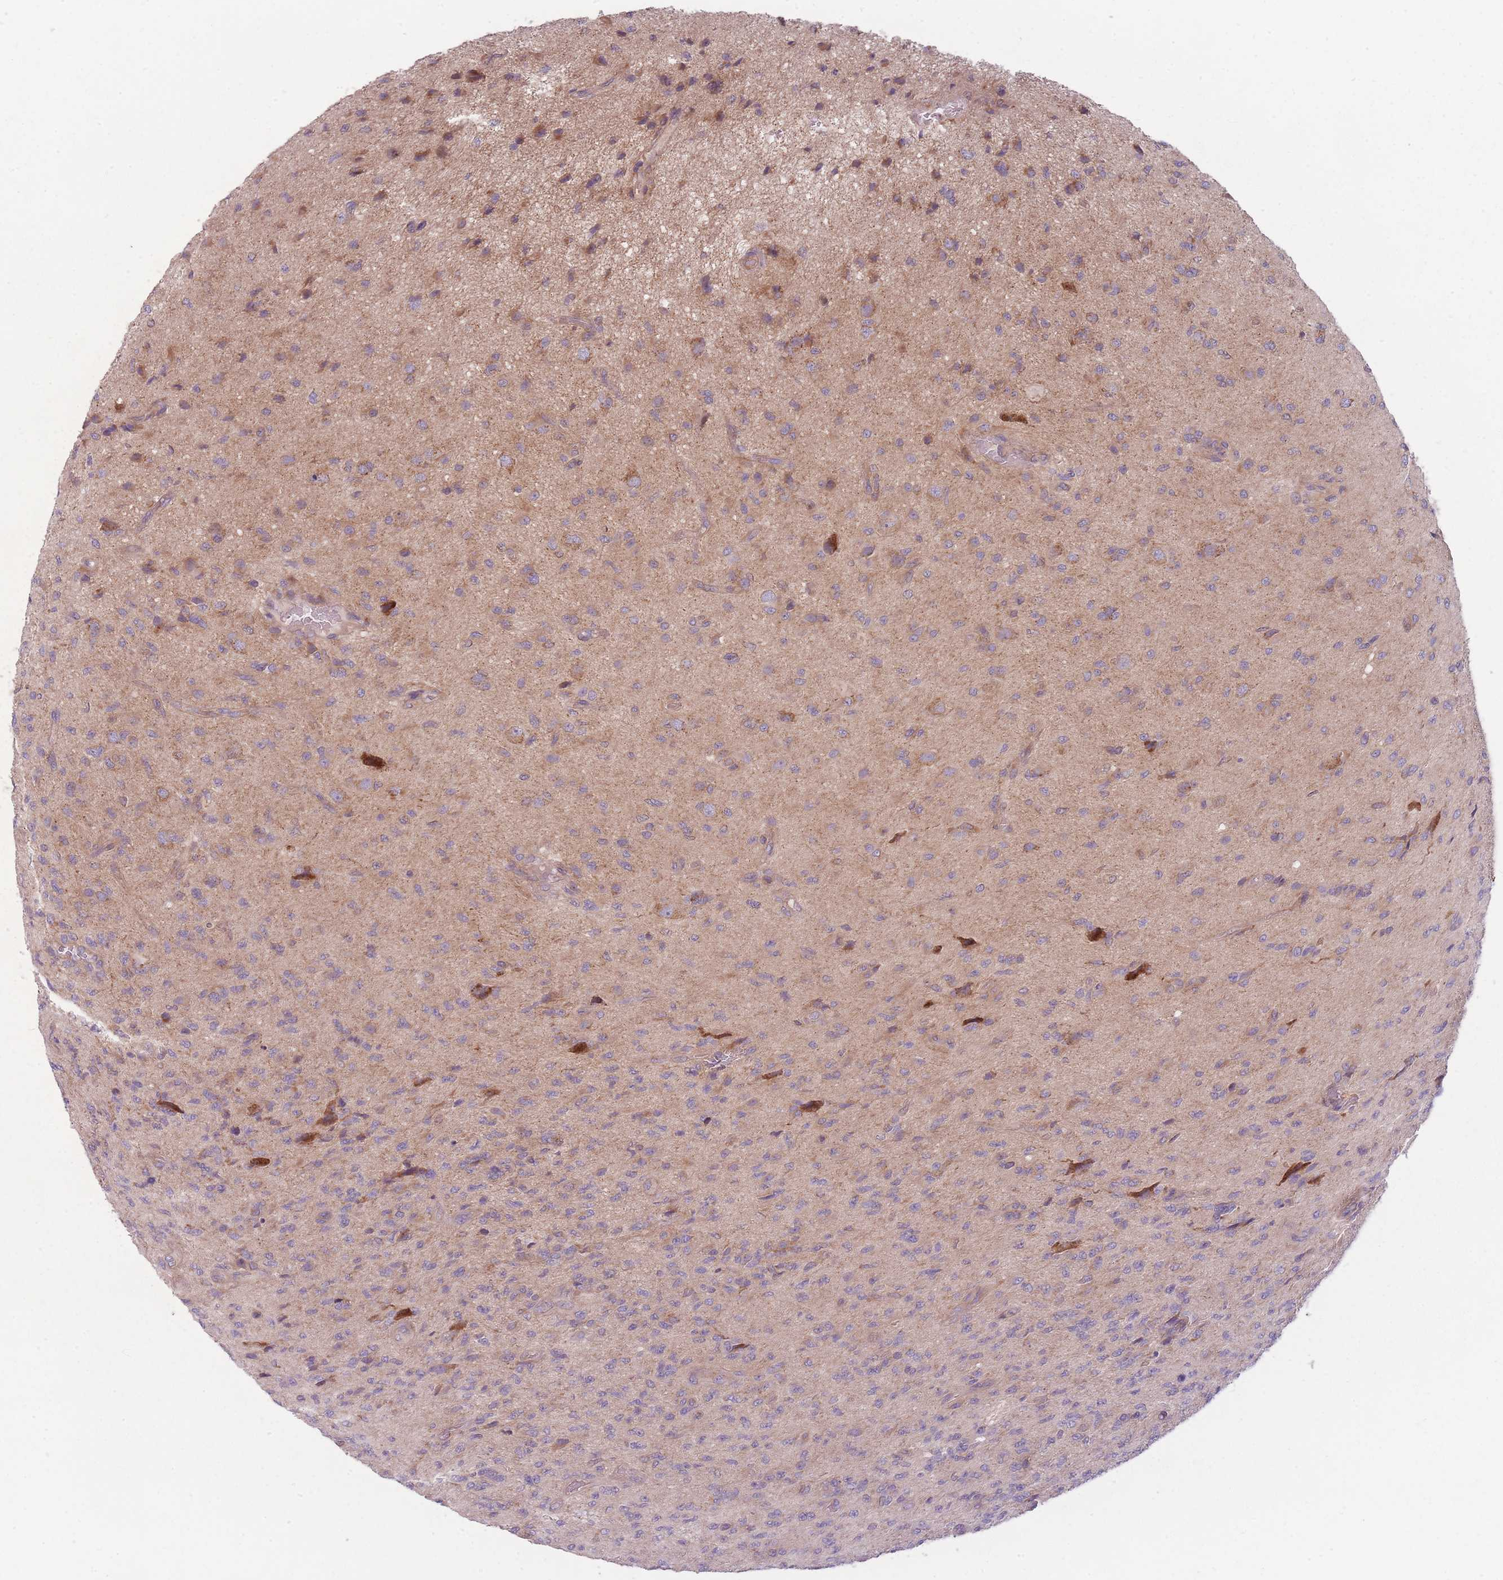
{"staining": {"intensity": "moderate", "quantity": "<25%", "location": "cytoplasmic/membranous"}, "tissue": "glioma", "cell_type": "Tumor cells", "image_type": "cancer", "snomed": [{"axis": "morphology", "description": "Glioma, malignant, High grade"}, {"axis": "topography", "description": "Brain"}], "caption": "Glioma tissue shows moderate cytoplasmic/membranous positivity in about <25% of tumor cells, visualized by immunohistochemistry.", "gene": "NT5DC2", "patient": {"sex": "male", "age": 36}}